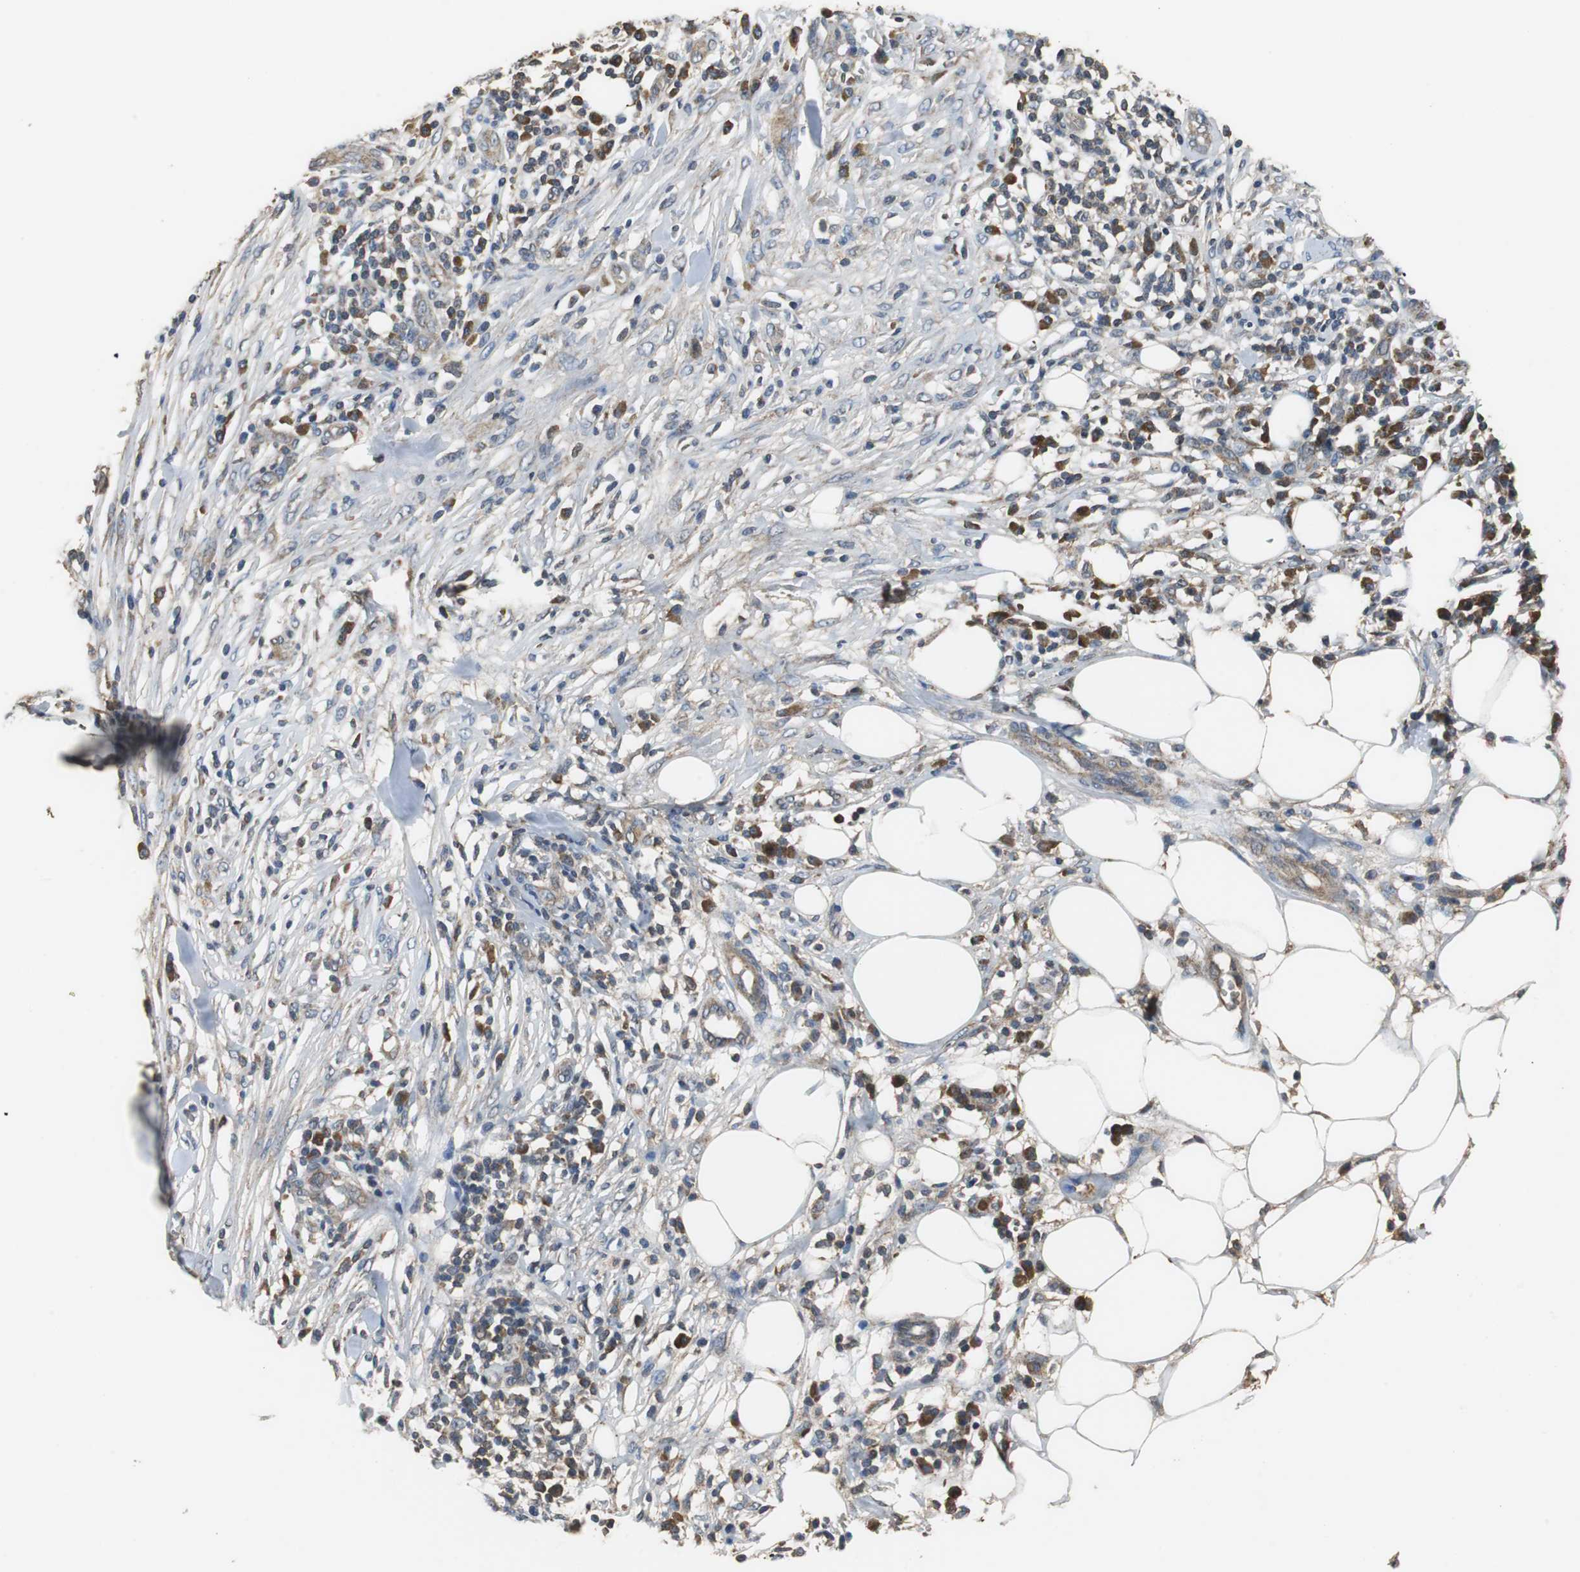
{"staining": {"intensity": "weak", "quantity": "25%-75%", "location": "cytoplasmic/membranous"}, "tissue": "skin cancer", "cell_type": "Tumor cells", "image_type": "cancer", "snomed": [{"axis": "morphology", "description": "Squamous cell carcinoma, NOS"}, {"axis": "topography", "description": "Skin"}], "caption": "About 25%-75% of tumor cells in human squamous cell carcinoma (skin) reveal weak cytoplasmic/membranous protein positivity as visualized by brown immunohistochemical staining.", "gene": "VBP1", "patient": {"sex": "male", "age": 24}}